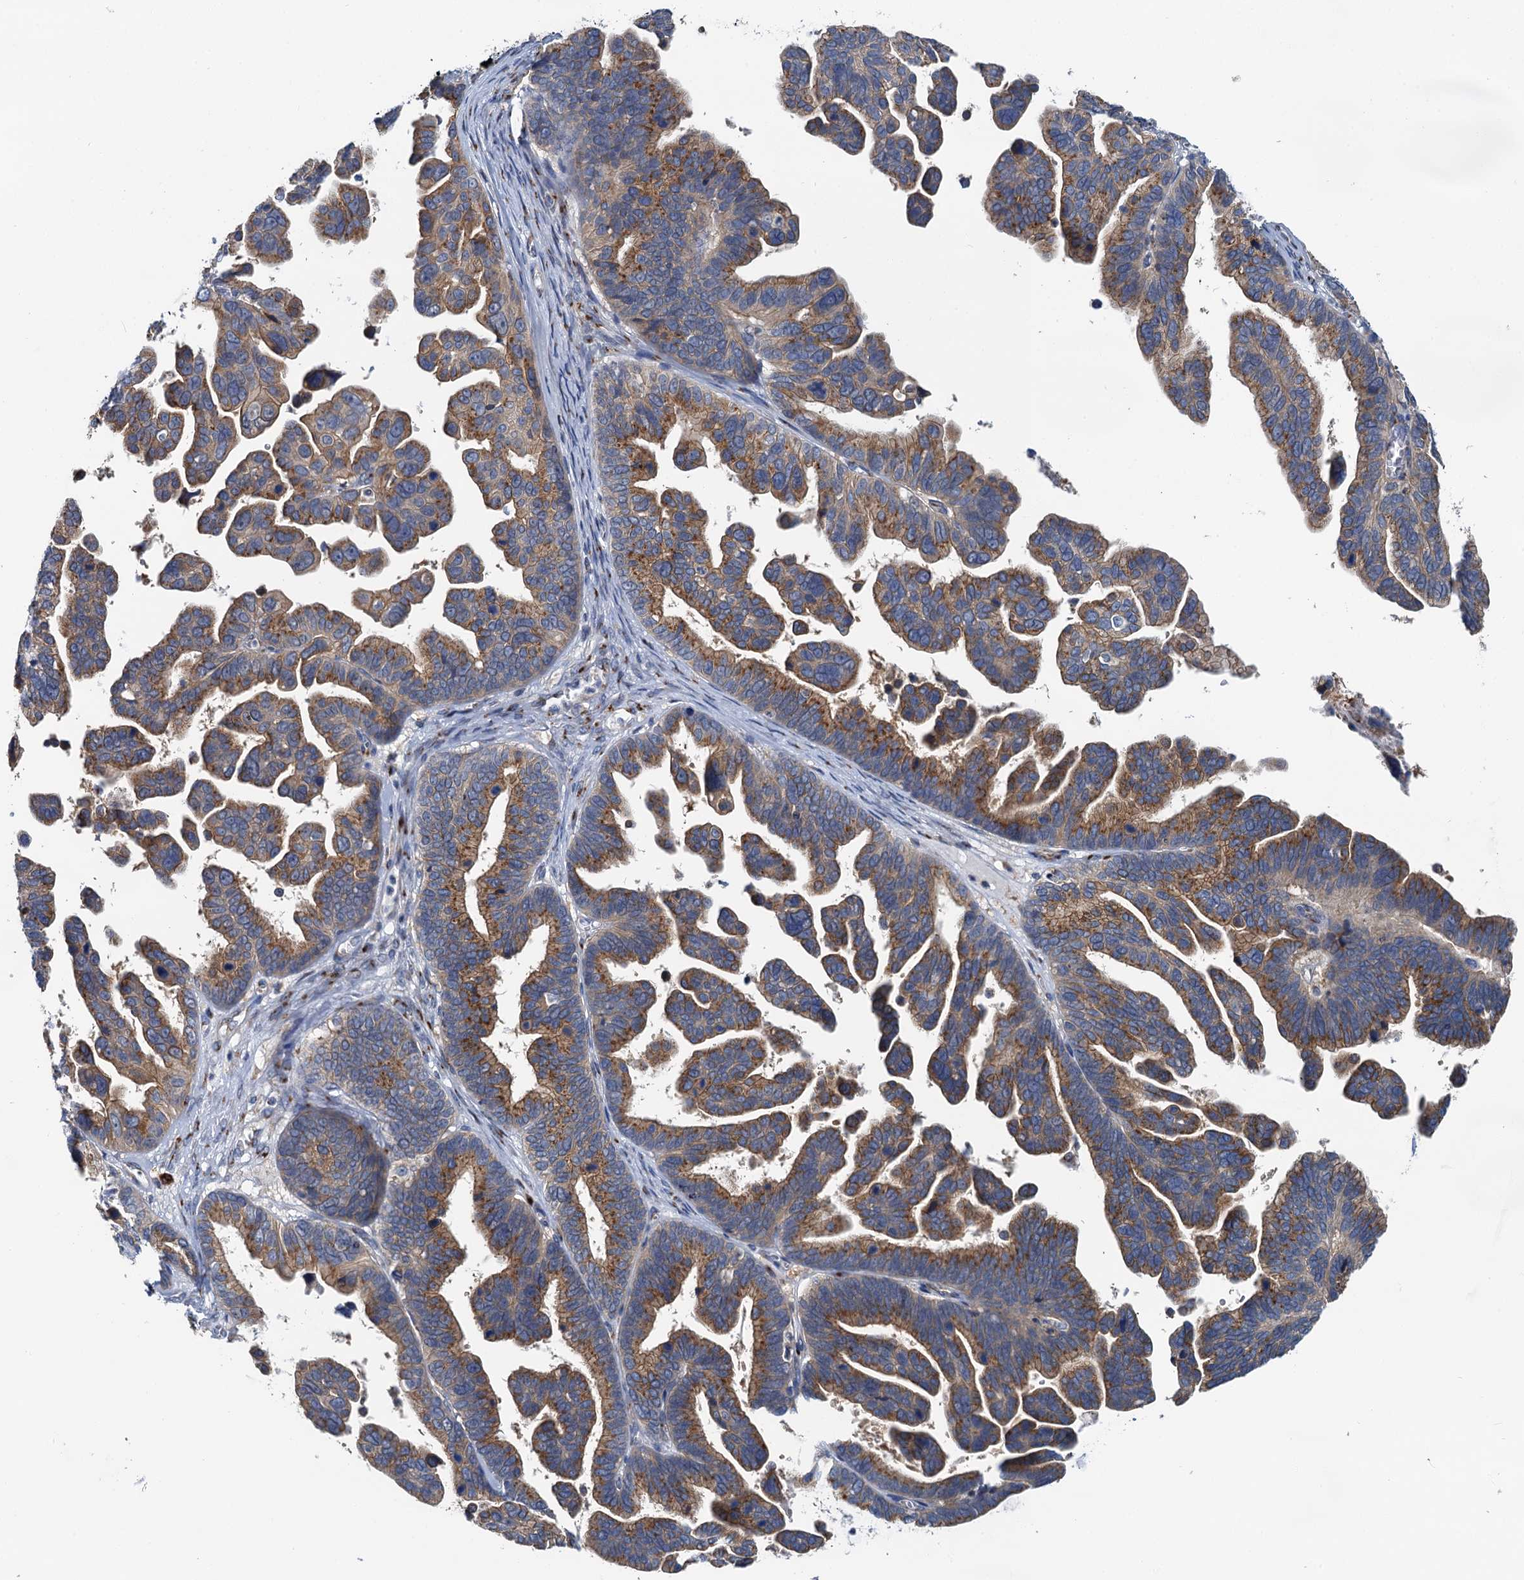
{"staining": {"intensity": "moderate", "quantity": ">75%", "location": "cytoplasmic/membranous"}, "tissue": "ovarian cancer", "cell_type": "Tumor cells", "image_type": "cancer", "snomed": [{"axis": "morphology", "description": "Cystadenocarcinoma, serous, NOS"}, {"axis": "topography", "description": "Ovary"}], "caption": "The micrograph displays staining of ovarian cancer (serous cystadenocarcinoma), revealing moderate cytoplasmic/membranous protein staining (brown color) within tumor cells.", "gene": "BET1L", "patient": {"sex": "female", "age": 56}}